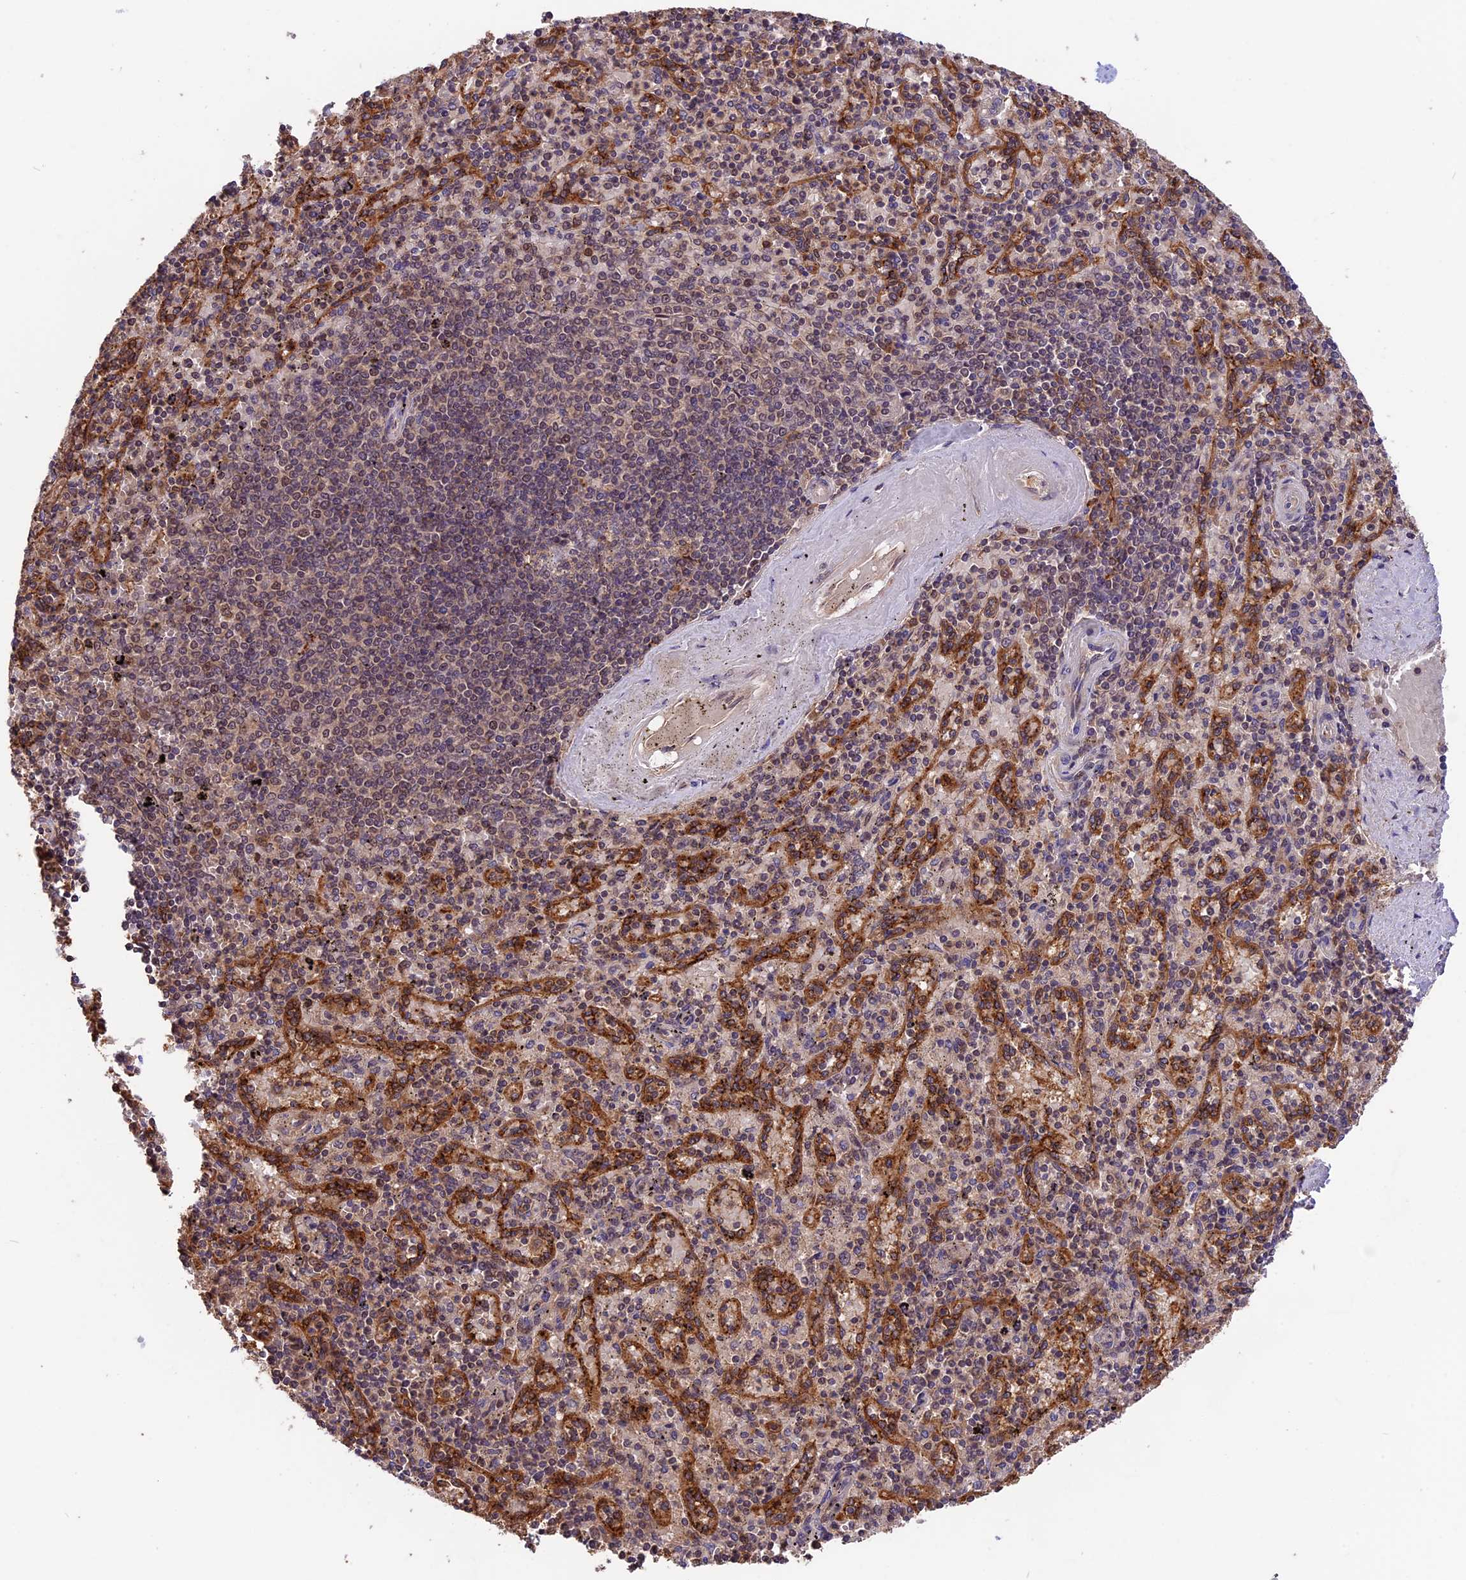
{"staining": {"intensity": "moderate", "quantity": "25%-75%", "location": "cytoplasmic/membranous"}, "tissue": "spleen", "cell_type": "Cells in red pulp", "image_type": "normal", "snomed": [{"axis": "morphology", "description": "Normal tissue, NOS"}, {"axis": "topography", "description": "Spleen"}], "caption": "The histopathology image exhibits a brown stain indicating the presence of a protein in the cytoplasmic/membranous of cells in red pulp in spleen. The staining was performed using DAB (3,3'-diaminobenzidine) to visualize the protein expression in brown, while the nuclei were stained in blue with hematoxylin (Magnification: 20x).", "gene": "ESCO1", "patient": {"sex": "male", "age": 82}}